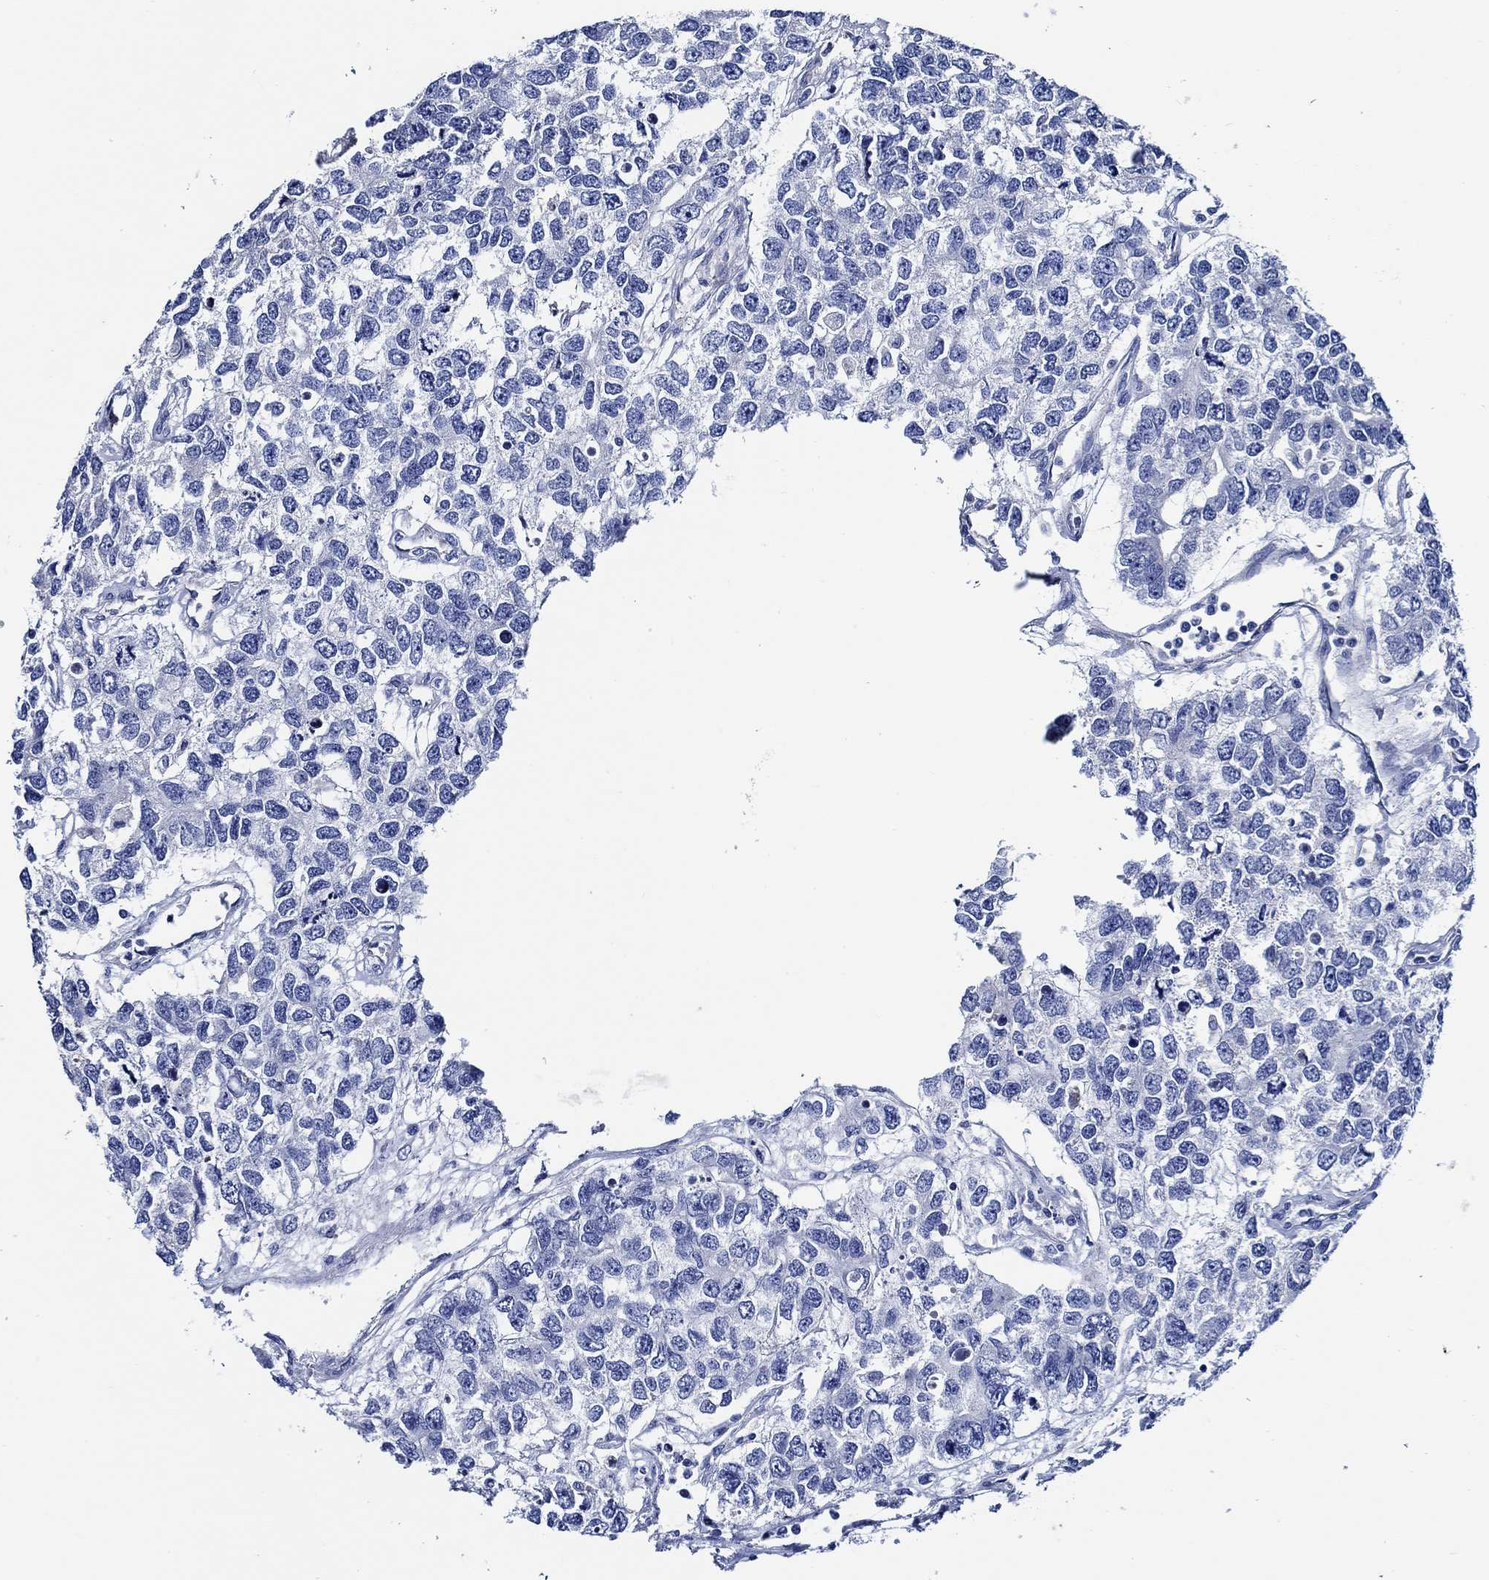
{"staining": {"intensity": "negative", "quantity": "none", "location": "none"}, "tissue": "testis cancer", "cell_type": "Tumor cells", "image_type": "cancer", "snomed": [{"axis": "morphology", "description": "Seminoma, NOS"}, {"axis": "topography", "description": "Testis"}], "caption": "Testis cancer (seminoma) stained for a protein using immunohistochemistry (IHC) reveals no positivity tumor cells.", "gene": "WDR62", "patient": {"sex": "male", "age": 52}}